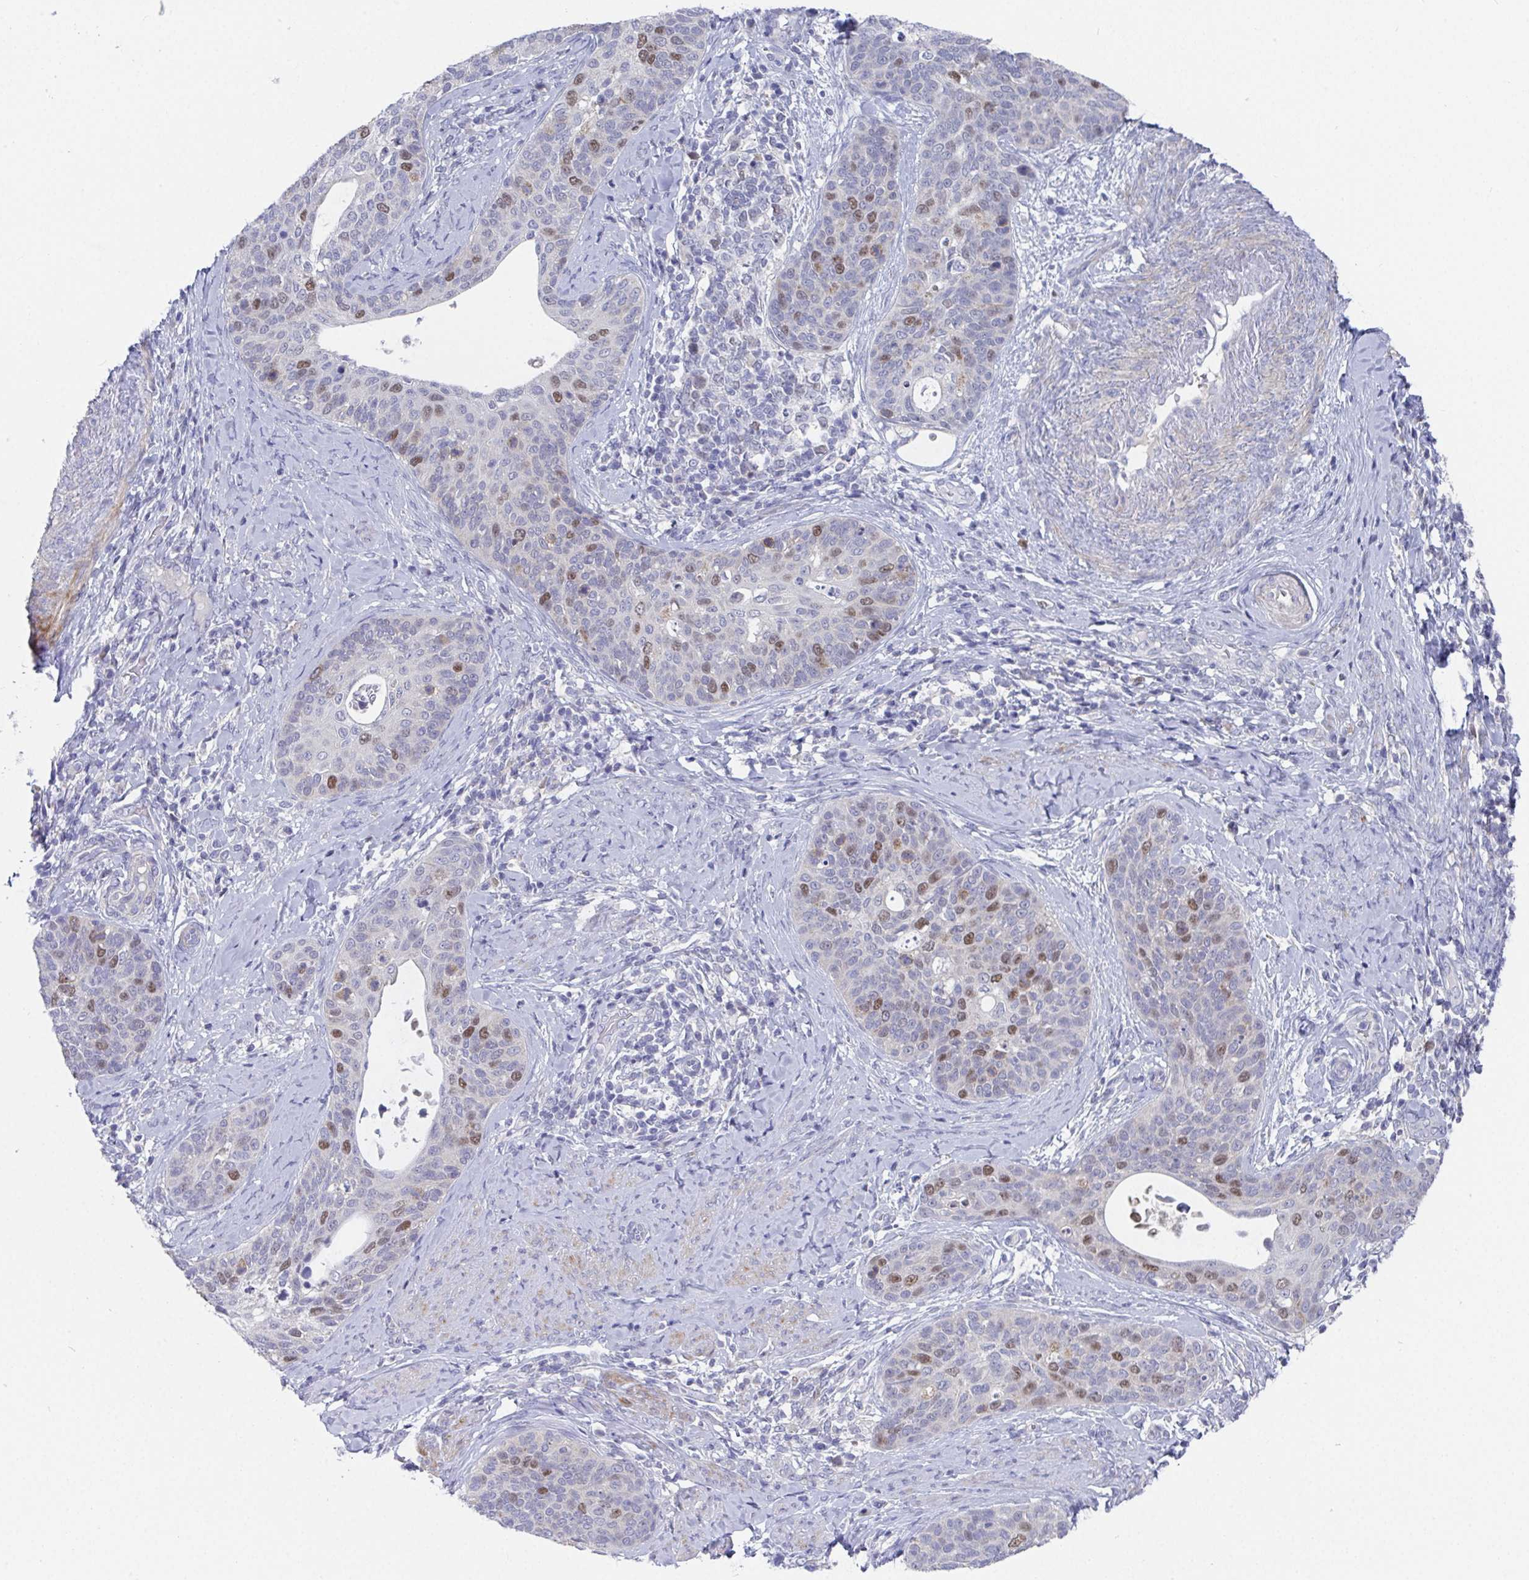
{"staining": {"intensity": "moderate", "quantity": "<25%", "location": "nuclear"}, "tissue": "cervical cancer", "cell_type": "Tumor cells", "image_type": "cancer", "snomed": [{"axis": "morphology", "description": "Squamous cell carcinoma, NOS"}, {"axis": "topography", "description": "Cervix"}], "caption": "Immunohistochemistry (IHC) image of neoplastic tissue: squamous cell carcinoma (cervical) stained using immunohistochemistry exhibits low levels of moderate protein expression localized specifically in the nuclear of tumor cells, appearing as a nuclear brown color.", "gene": "ATP5F1C", "patient": {"sex": "female", "age": 69}}